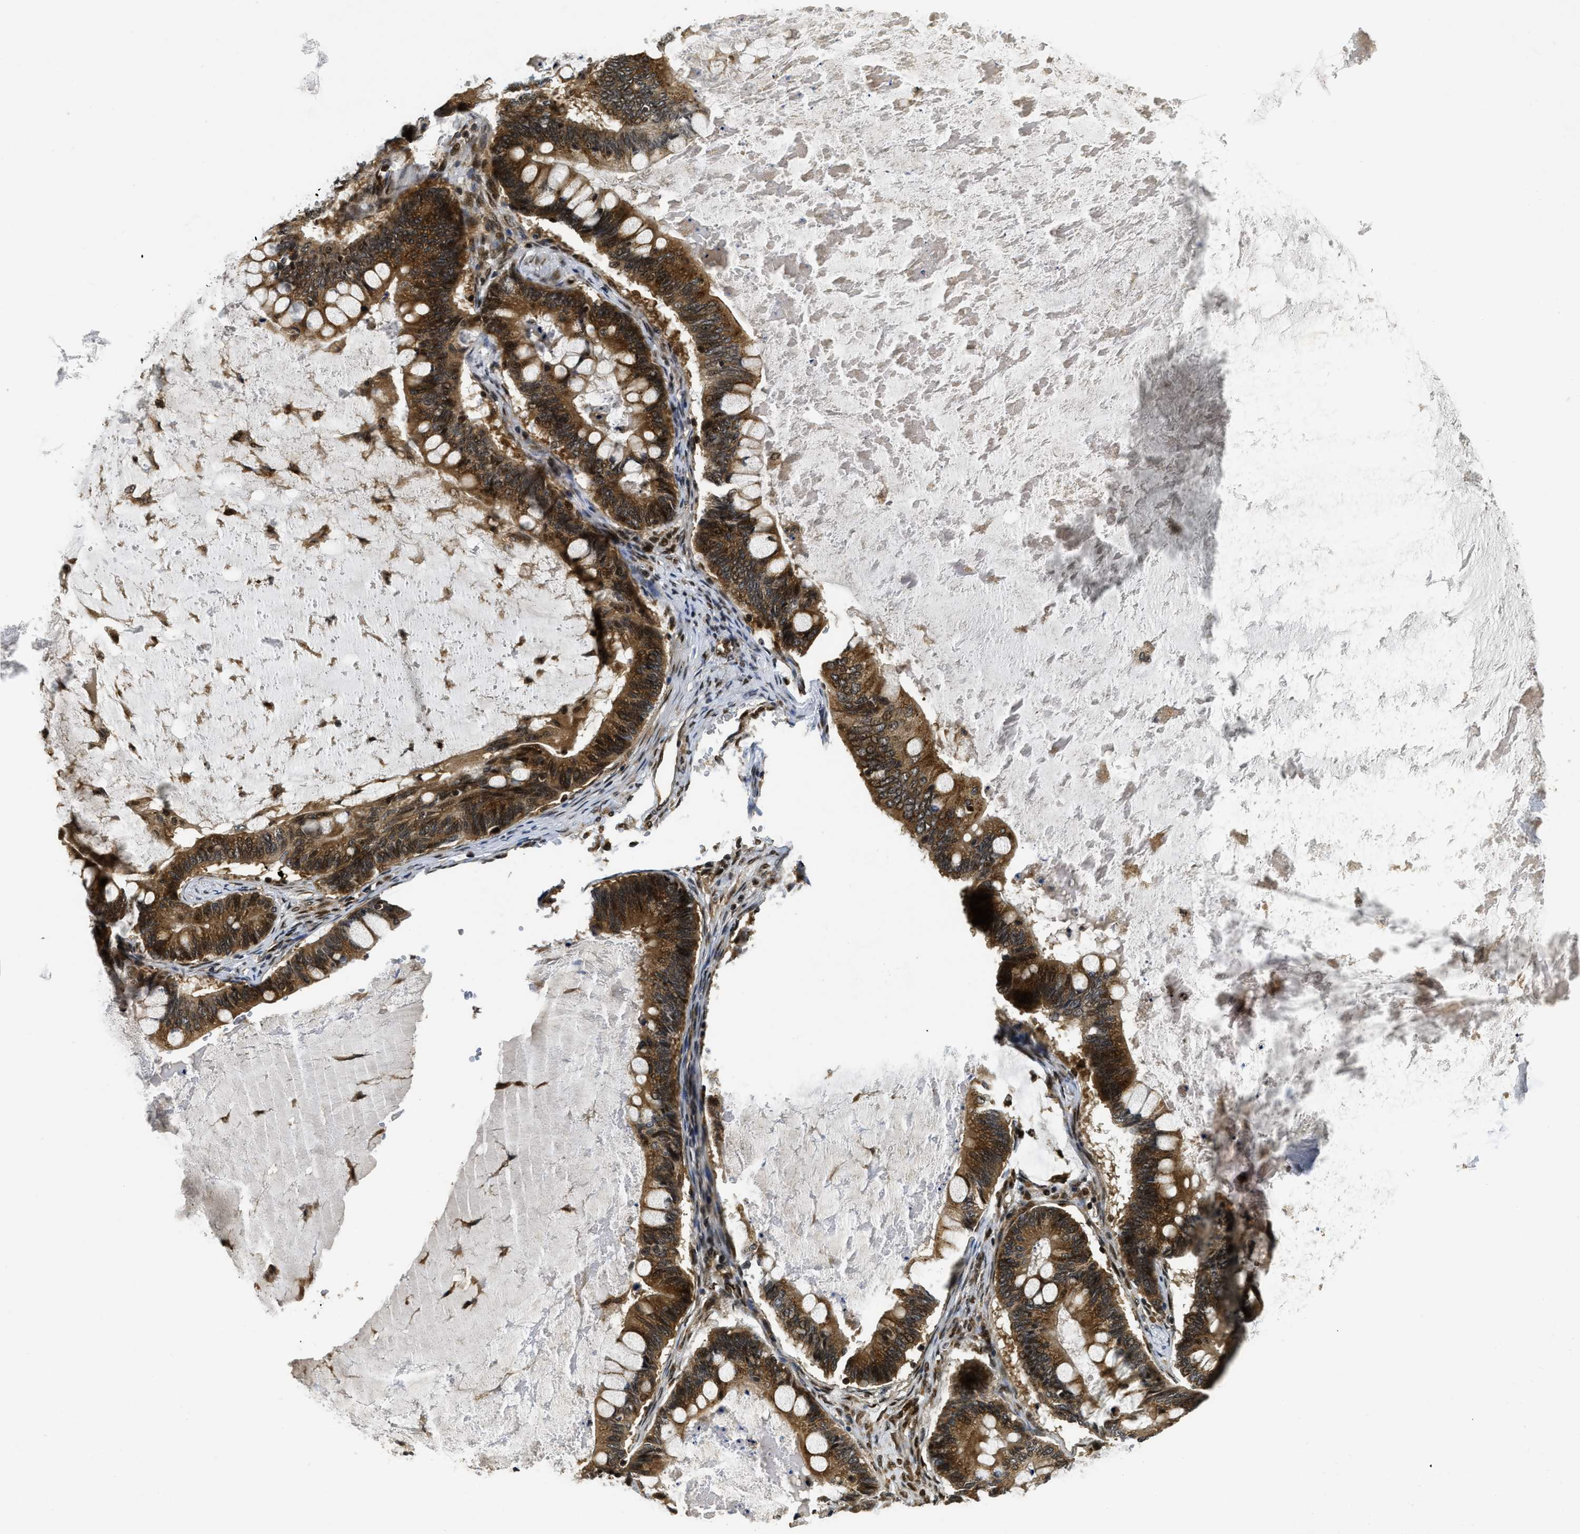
{"staining": {"intensity": "strong", "quantity": ">75%", "location": "cytoplasmic/membranous"}, "tissue": "ovarian cancer", "cell_type": "Tumor cells", "image_type": "cancer", "snomed": [{"axis": "morphology", "description": "Cystadenocarcinoma, mucinous, NOS"}, {"axis": "topography", "description": "Ovary"}], "caption": "Tumor cells show strong cytoplasmic/membranous positivity in approximately >75% of cells in mucinous cystadenocarcinoma (ovarian).", "gene": "ADSL", "patient": {"sex": "female", "age": 61}}